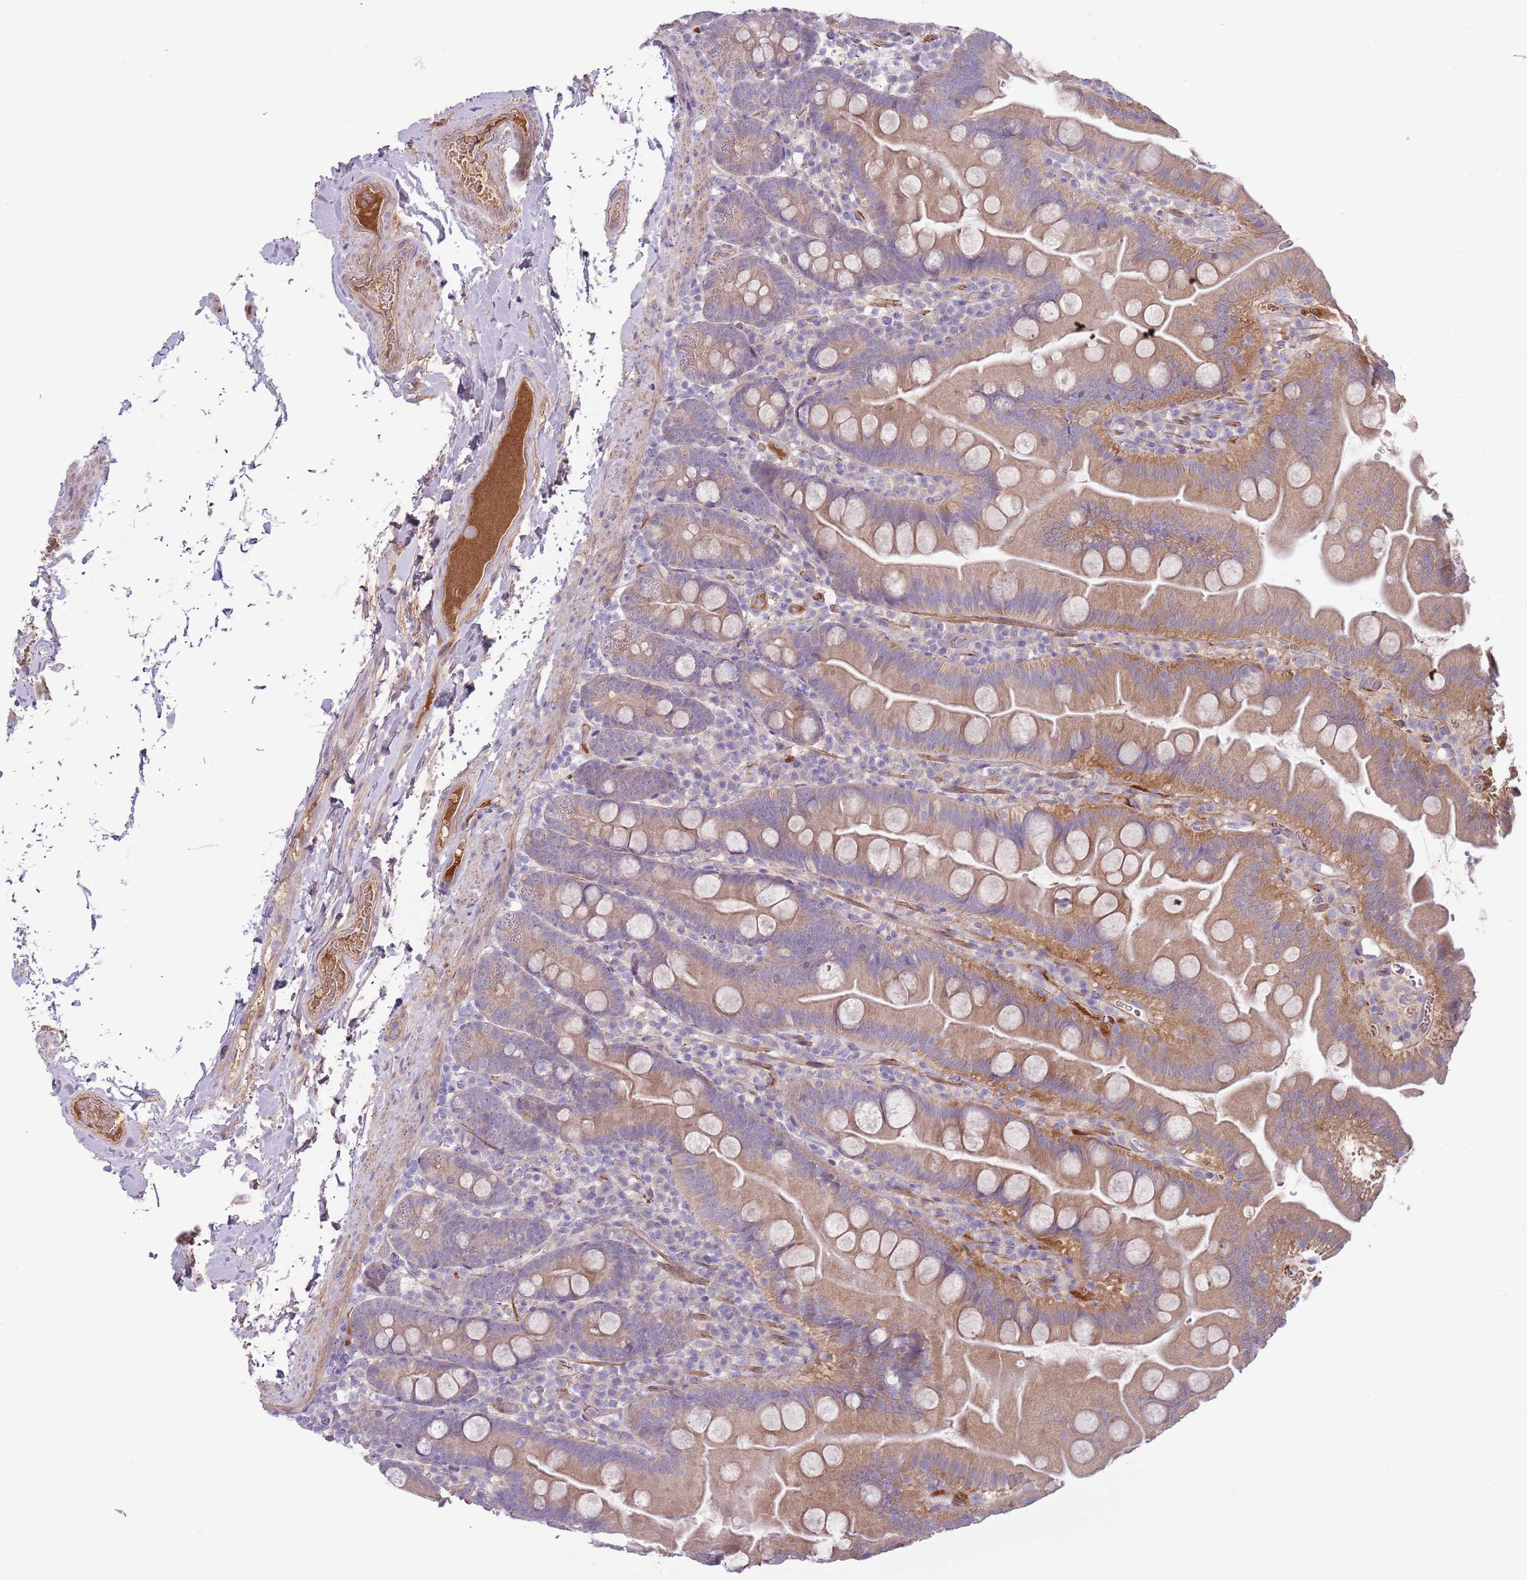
{"staining": {"intensity": "moderate", "quantity": "25%-75%", "location": "cytoplasmic/membranous"}, "tissue": "small intestine", "cell_type": "Glandular cells", "image_type": "normal", "snomed": [{"axis": "morphology", "description": "Normal tissue, NOS"}, {"axis": "topography", "description": "Small intestine"}], "caption": "Immunohistochemistry (IHC) of unremarkable human small intestine displays medium levels of moderate cytoplasmic/membranous positivity in approximately 25%-75% of glandular cells. (IHC, brightfield microscopy, high magnification).", "gene": "CFH", "patient": {"sex": "female", "age": 68}}